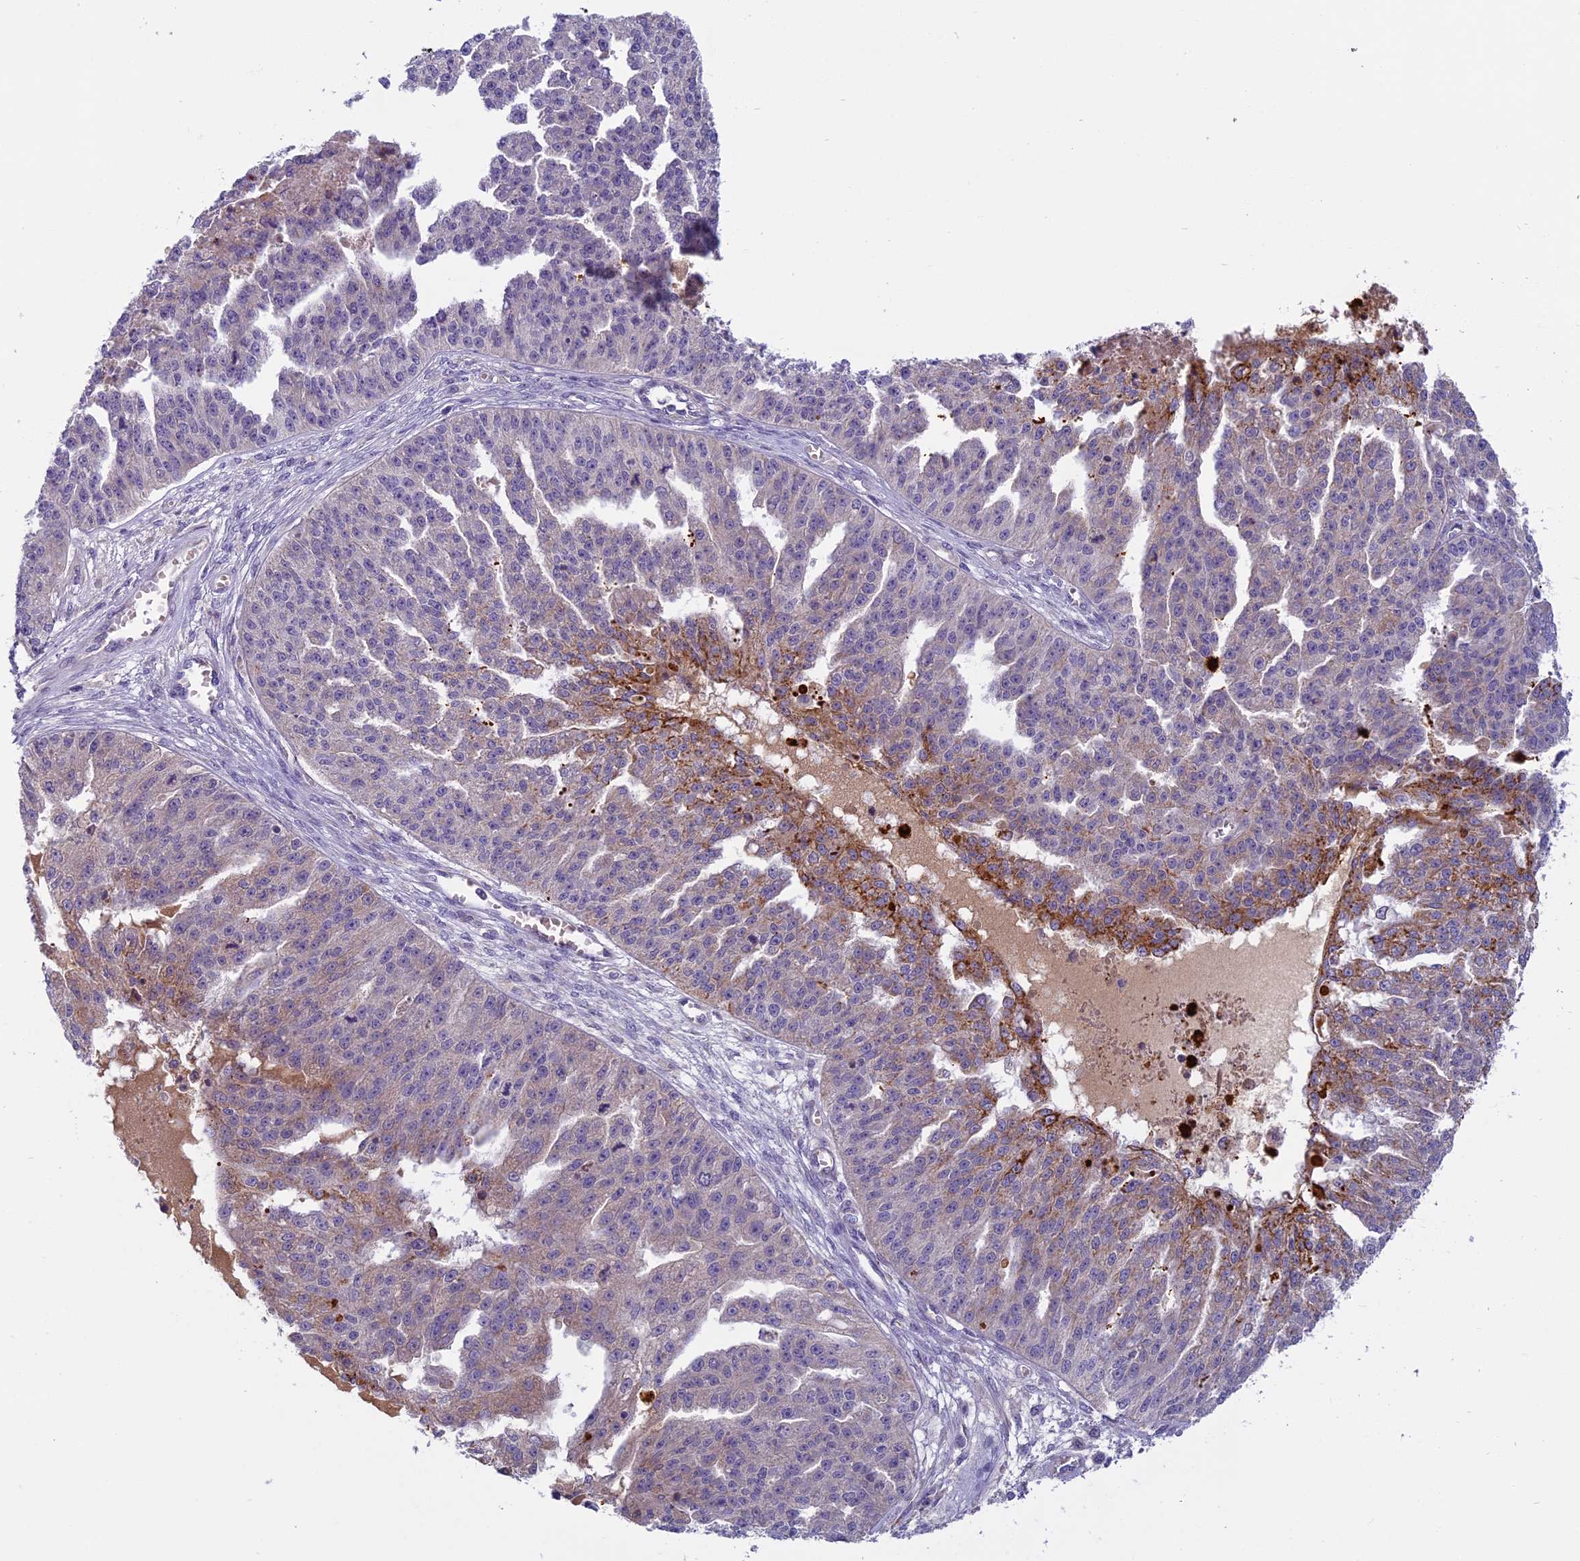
{"staining": {"intensity": "moderate", "quantity": "<25%", "location": "cytoplasmic/membranous"}, "tissue": "ovarian cancer", "cell_type": "Tumor cells", "image_type": "cancer", "snomed": [{"axis": "morphology", "description": "Cystadenocarcinoma, serous, NOS"}, {"axis": "topography", "description": "Ovary"}], "caption": "Protein expression analysis of human serous cystadenocarcinoma (ovarian) reveals moderate cytoplasmic/membranous expression in about <25% of tumor cells.", "gene": "SEMA7A", "patient": {"sex": "female", "age": 58}}